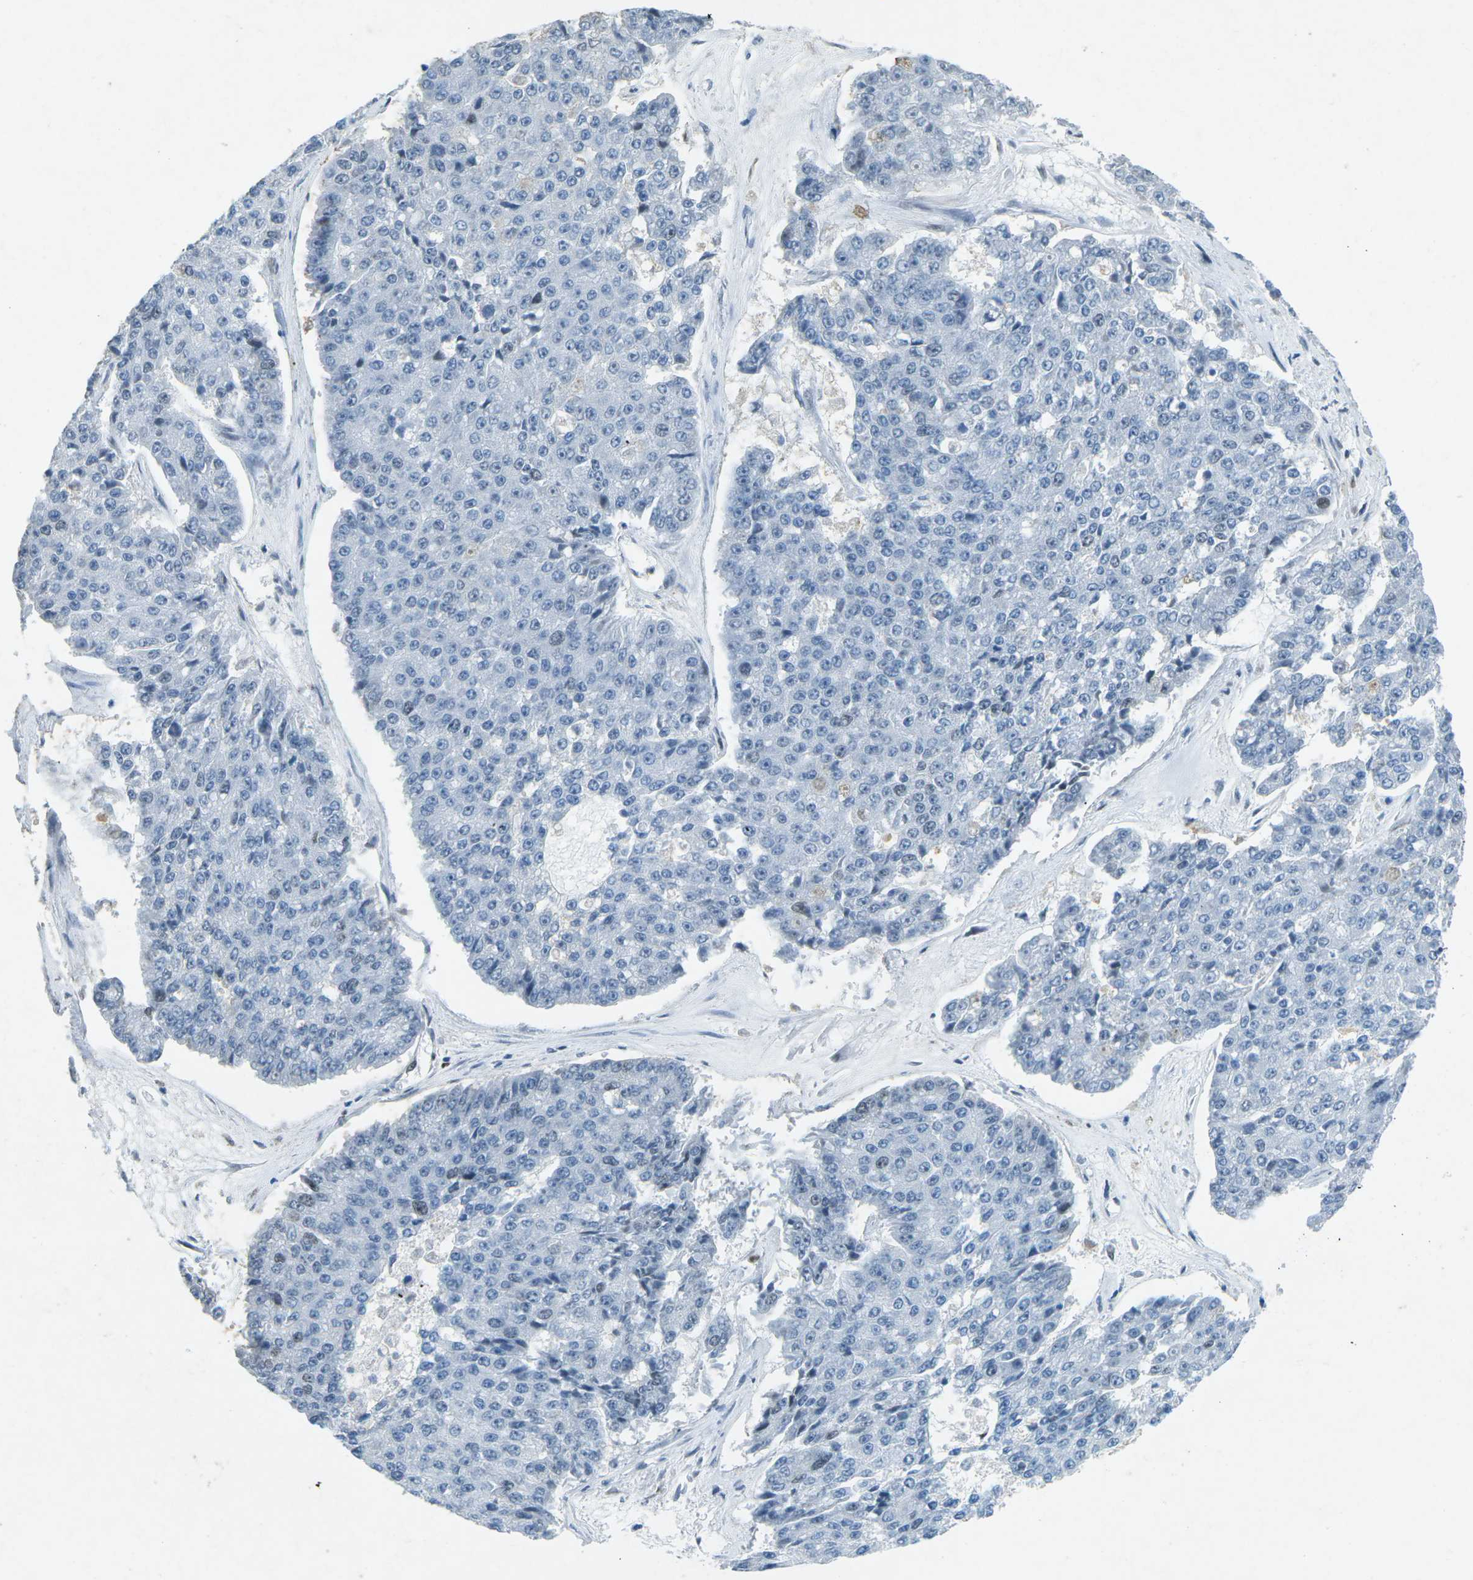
{"staining": {"intensity": "weak", "quantity": "<25%", "location": "nuclear"}, "tissue": "pancreatic cancer", "cell_type": "Tumor cells", "image_type": "cancer", "snomed": [{"axis": "morphology", "description": "Adenocarcinoma, NOS"}, {"axis": "topography", "description": "Pancreas"}], "caption": "This histopathology image is of adenocarcinoma (pancreatic) stained with immunohistochemistry (IHC) to label a protein in brown with the nuclei are counter-stained blue. There is no staining in tumor cells.", "gene": "RB1", "patient": {"sex": "male", "age": 50}}